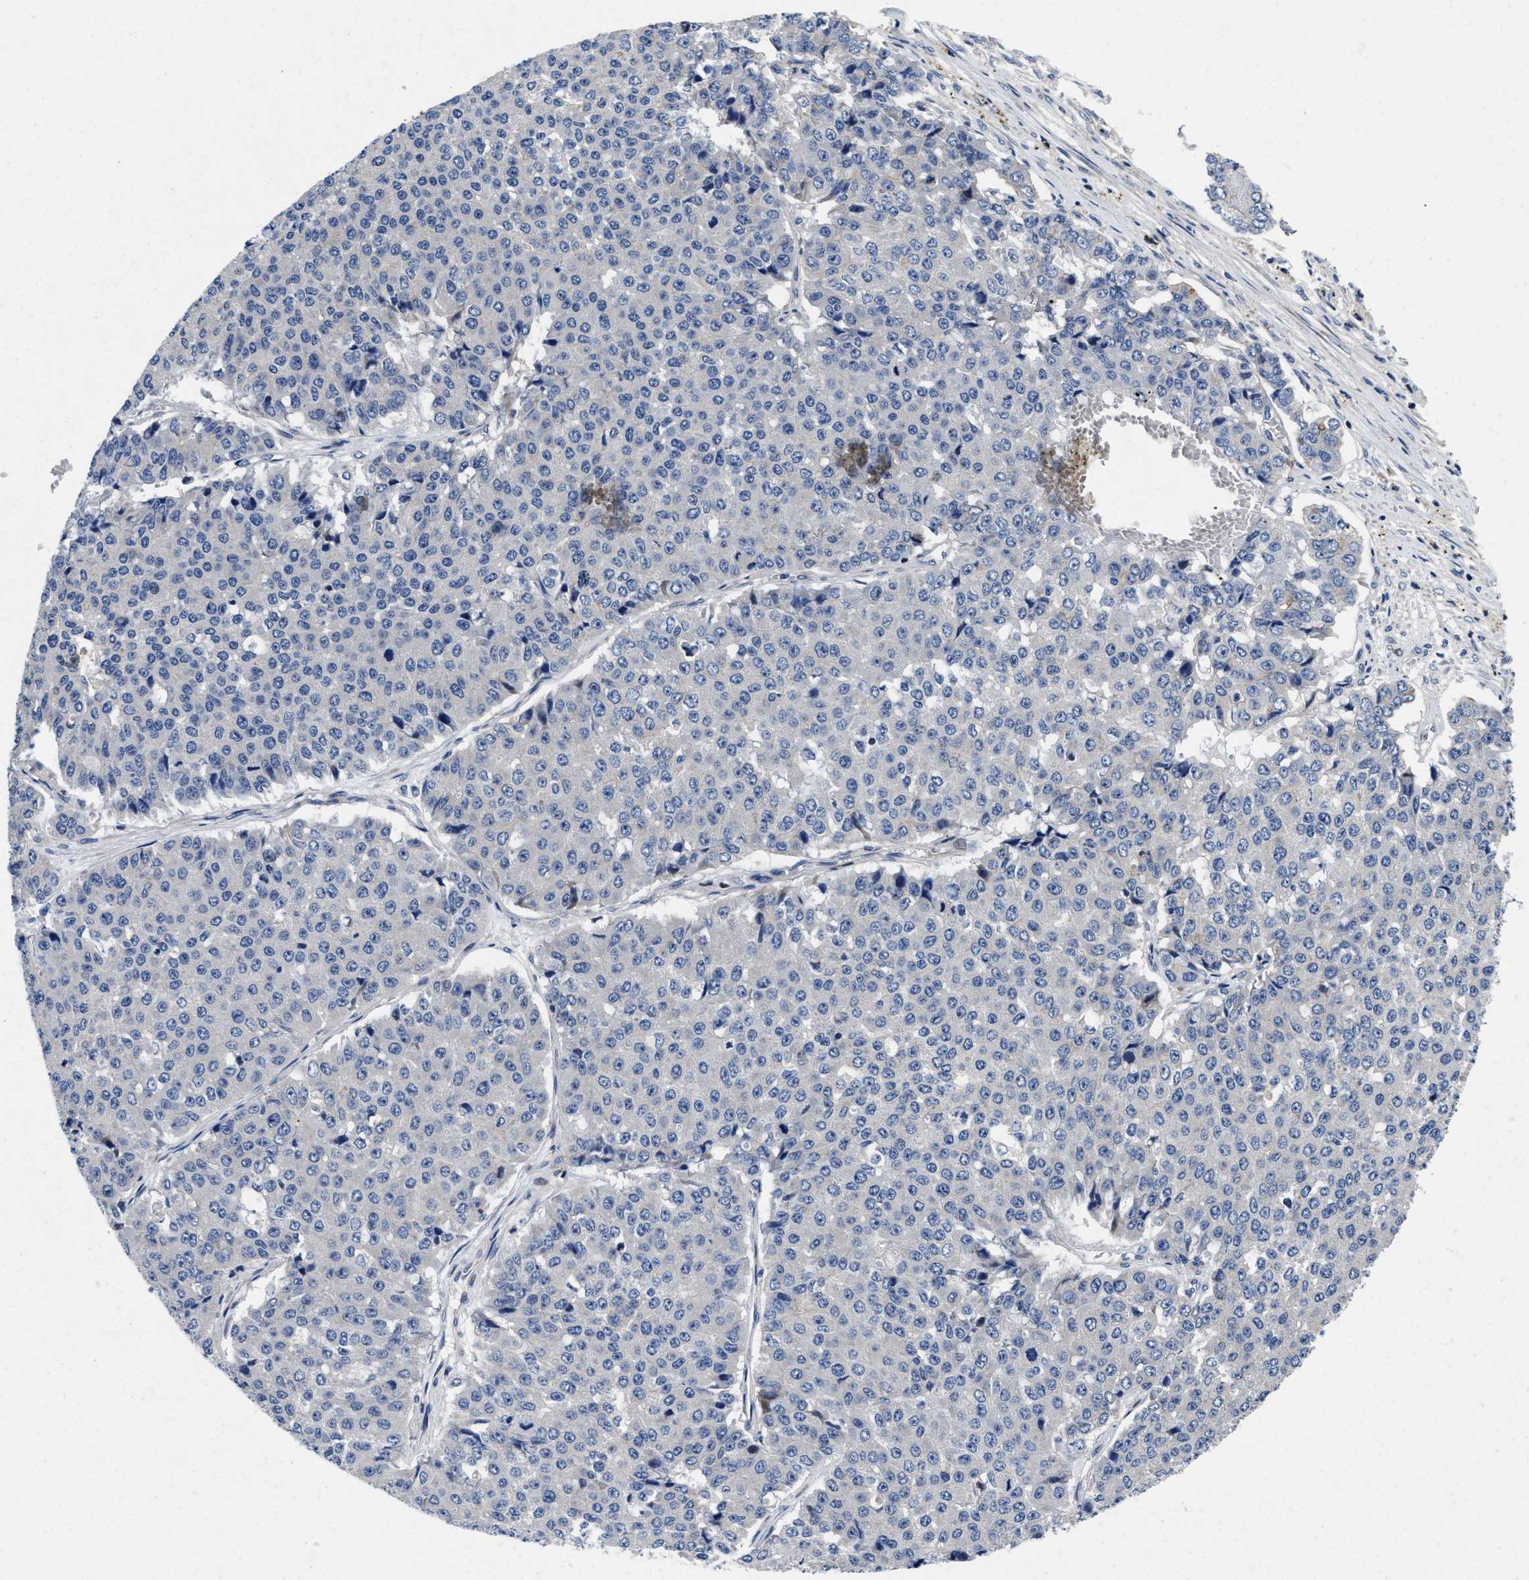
{"staining": {"intensity": "negative", "quantity": "none", "location": "none"}, "tissue": "pancreatic cancer", "cell_type": "Tumor cells", "image_type": "cancer", "snomed": [{"axis": "morphology", "description": "Adenocarcinoma, NOS"}, {"axis": "topography", "description": "Pancreas"}], "caption": "Tumor cells are negative for protein expression in human pancreatic adenocarcinoma.", "gene": "LAD1", "patient": {"sex": "male", "age": 50}}